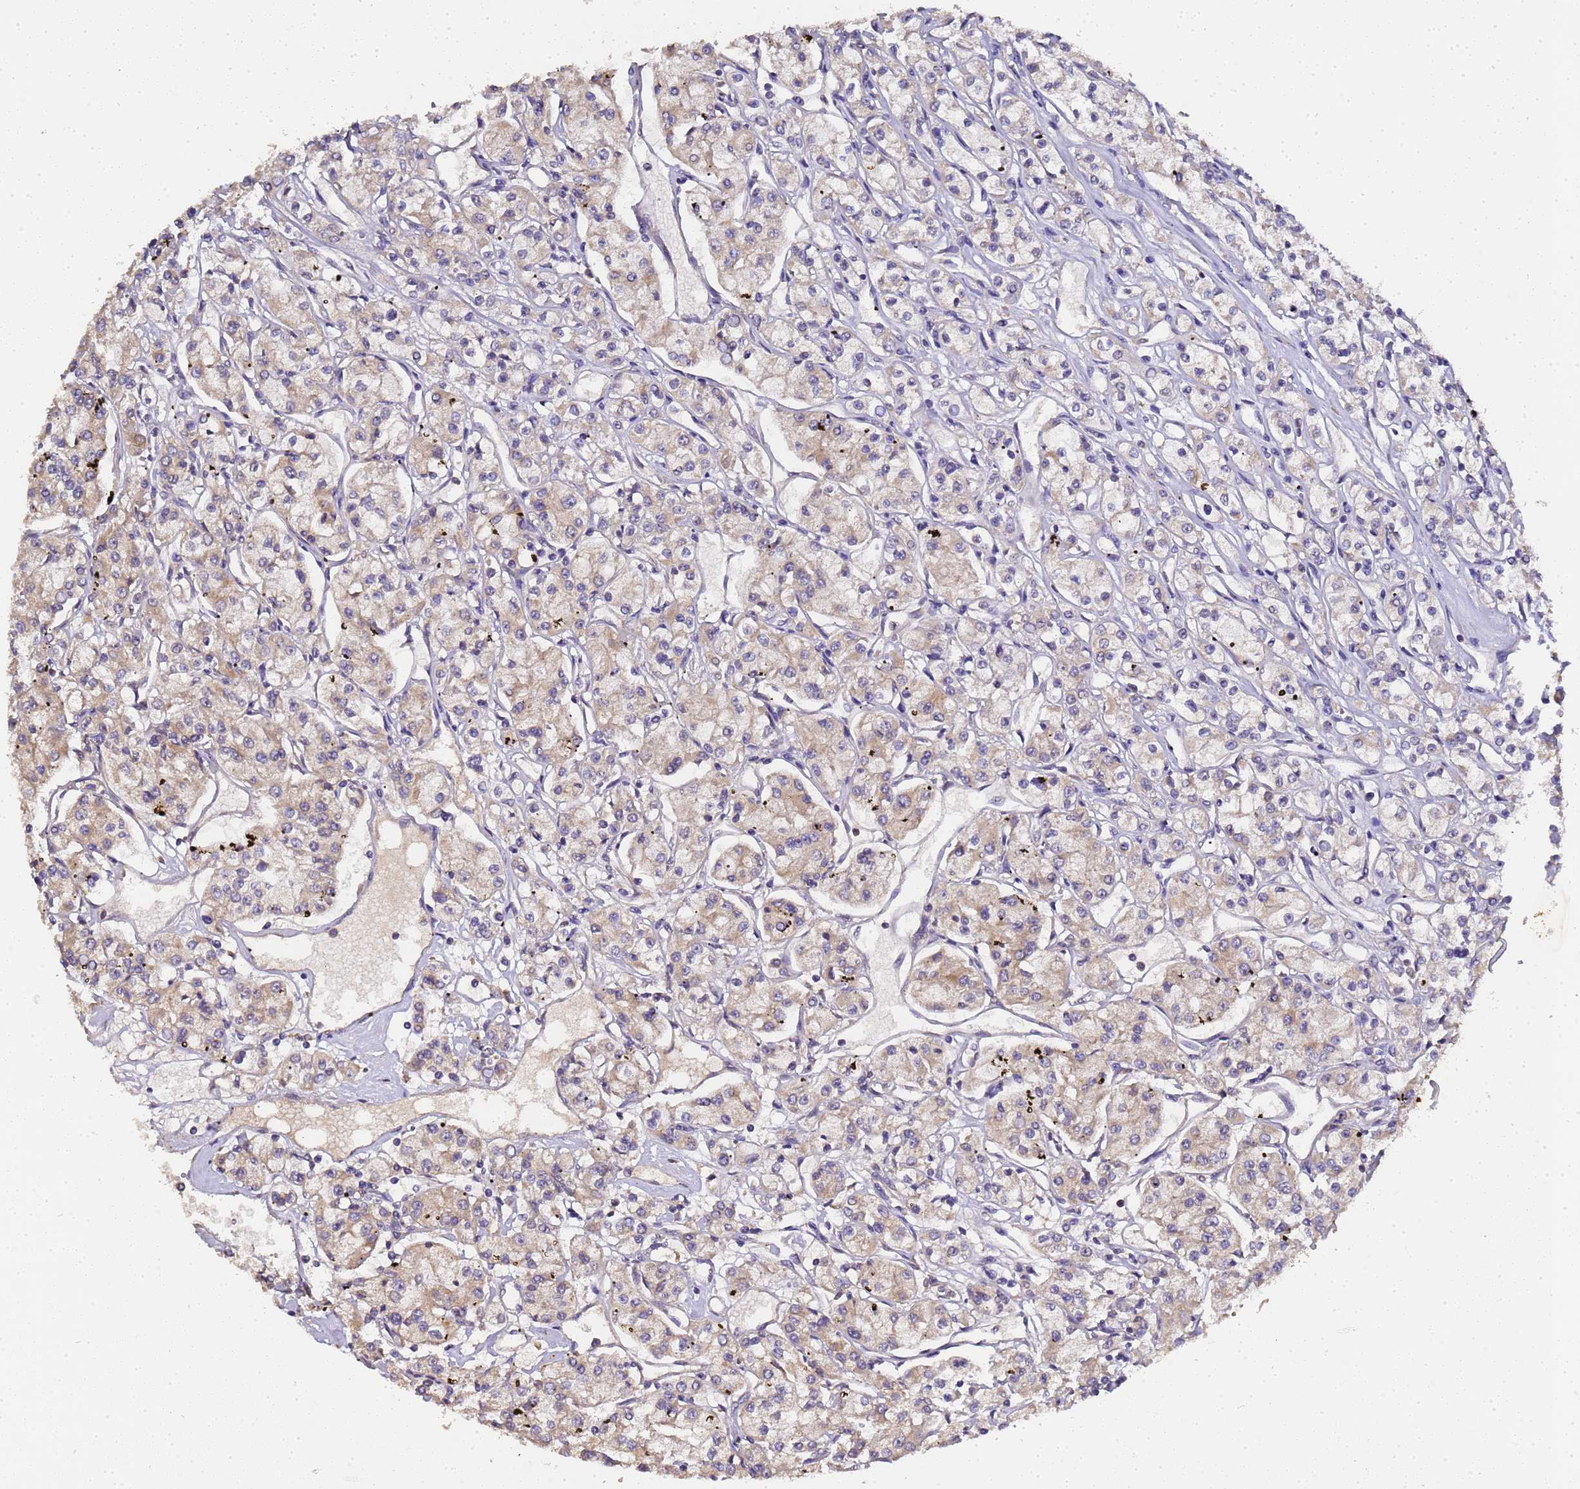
{"staining": {"intensity": "weak", "quantity": "<25%", "location": "cytoplasmic/membranous"}, "tissue": "renal cancer", "cell_type": "Tumor cells", "image_type": "cancer", "snomed": [{"axis": "morphology", "description": "Adenocarcinoma, NOS"}, {"axis": "topography", "description": "Kidney"}], "caption": "Tumor cells show no significant protein expression in adenocarcinoma (renal).", "gene": "LGI4", "patient": {"sex": "female", "age": 59}}